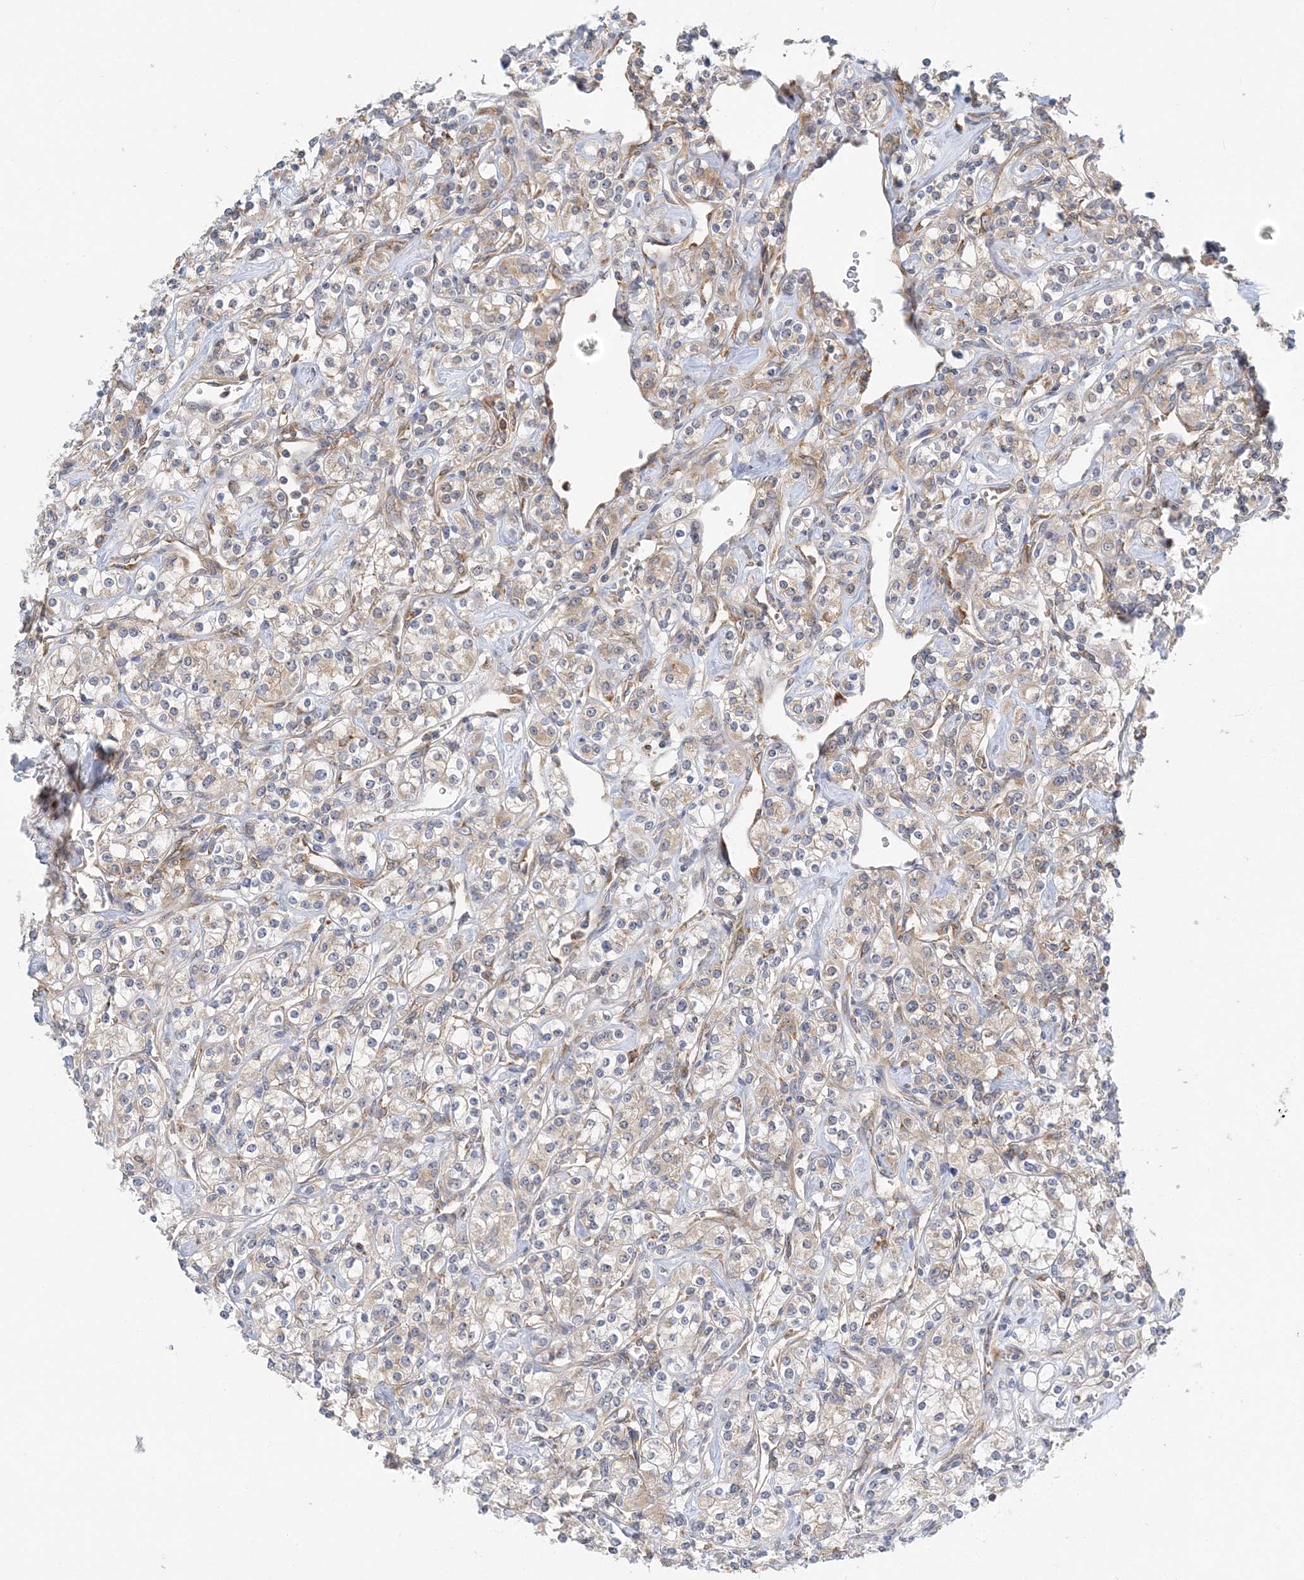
{"staining": {"intensity": "negative", "quantity": "none", "location": "none"}, "tissue": "renal cancer", "cell_type": "Tumor cells", "image_type": "cancer", "snomed": [{"axis": "morphology", "description": "Adenocarcinoma, NOS"}, {"axis": "topography", "description": "Kidney"}], "caption": "Renal adenocarcinoma was stained to show a protein in brown. There is no significant staining in tumor cells.", "gene": "LARP4B", "patient": {"sex": "male", "age": 77}}